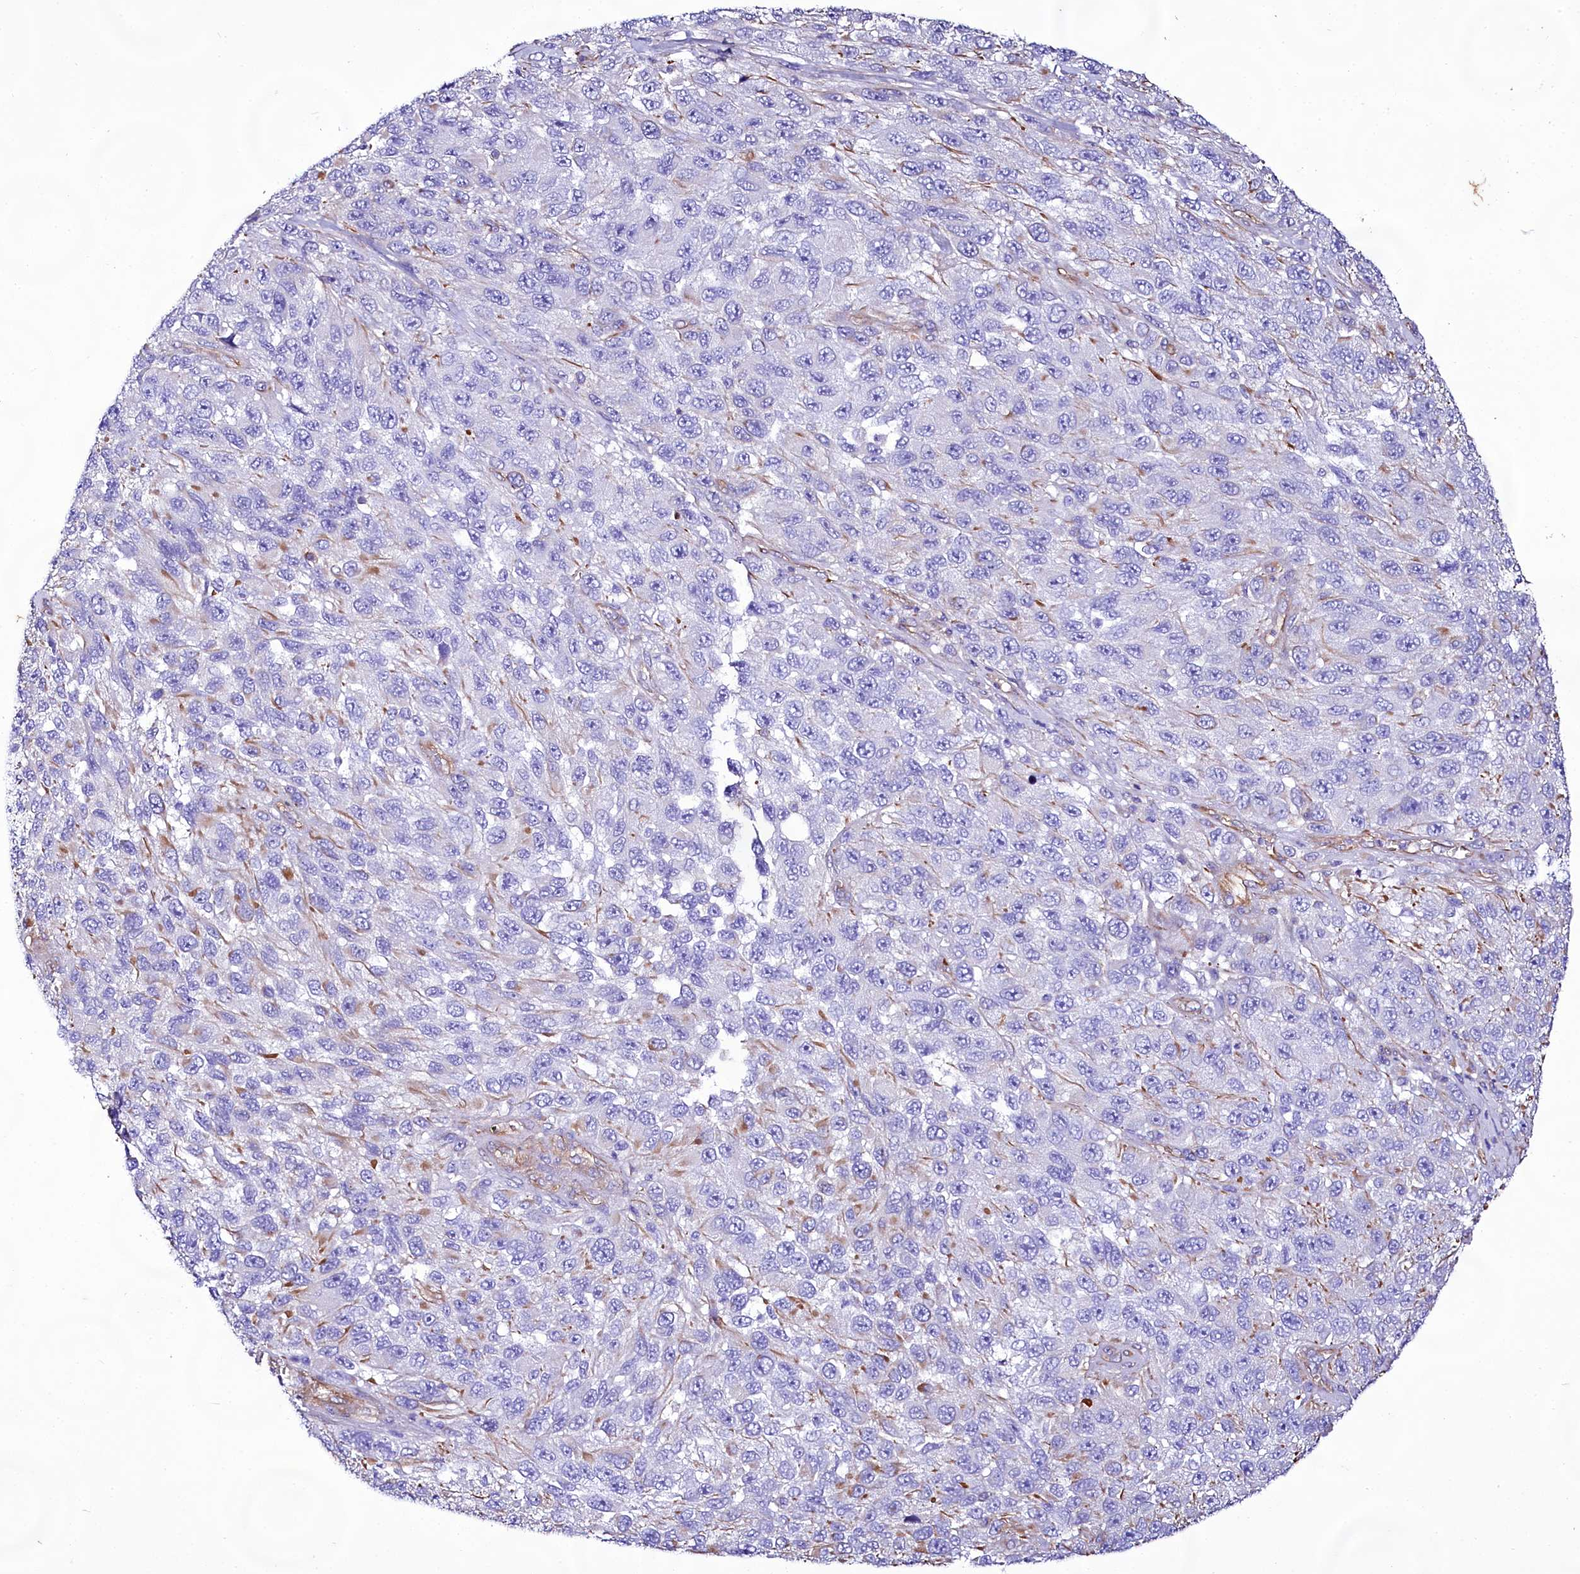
{"staining": {"intensity": "negative", "quantity": "none", "location": "none"}, "tissue": "melanoma", "cell_type": "Tumor cells", "image_type": "cancer", "snomed": [{"axis": "morphology", "description": "Normal tissue, NOS"}, {"axis": "morphology", "description": "Malignant melanoma, NOS"}, {"axis": "topography", "description": "Skin"}], "caption": "High magnification brightfield microscopy of melanoma stained with DAB (3,3'-diaminobenzidine) (brown) and counterstained with hematoxylin (blue): tumor cells show no significant staining. (DAB immunohistochemistry, high magnification).", "gene": "CD99", "patient": {"sex": "female", "age": 96}}